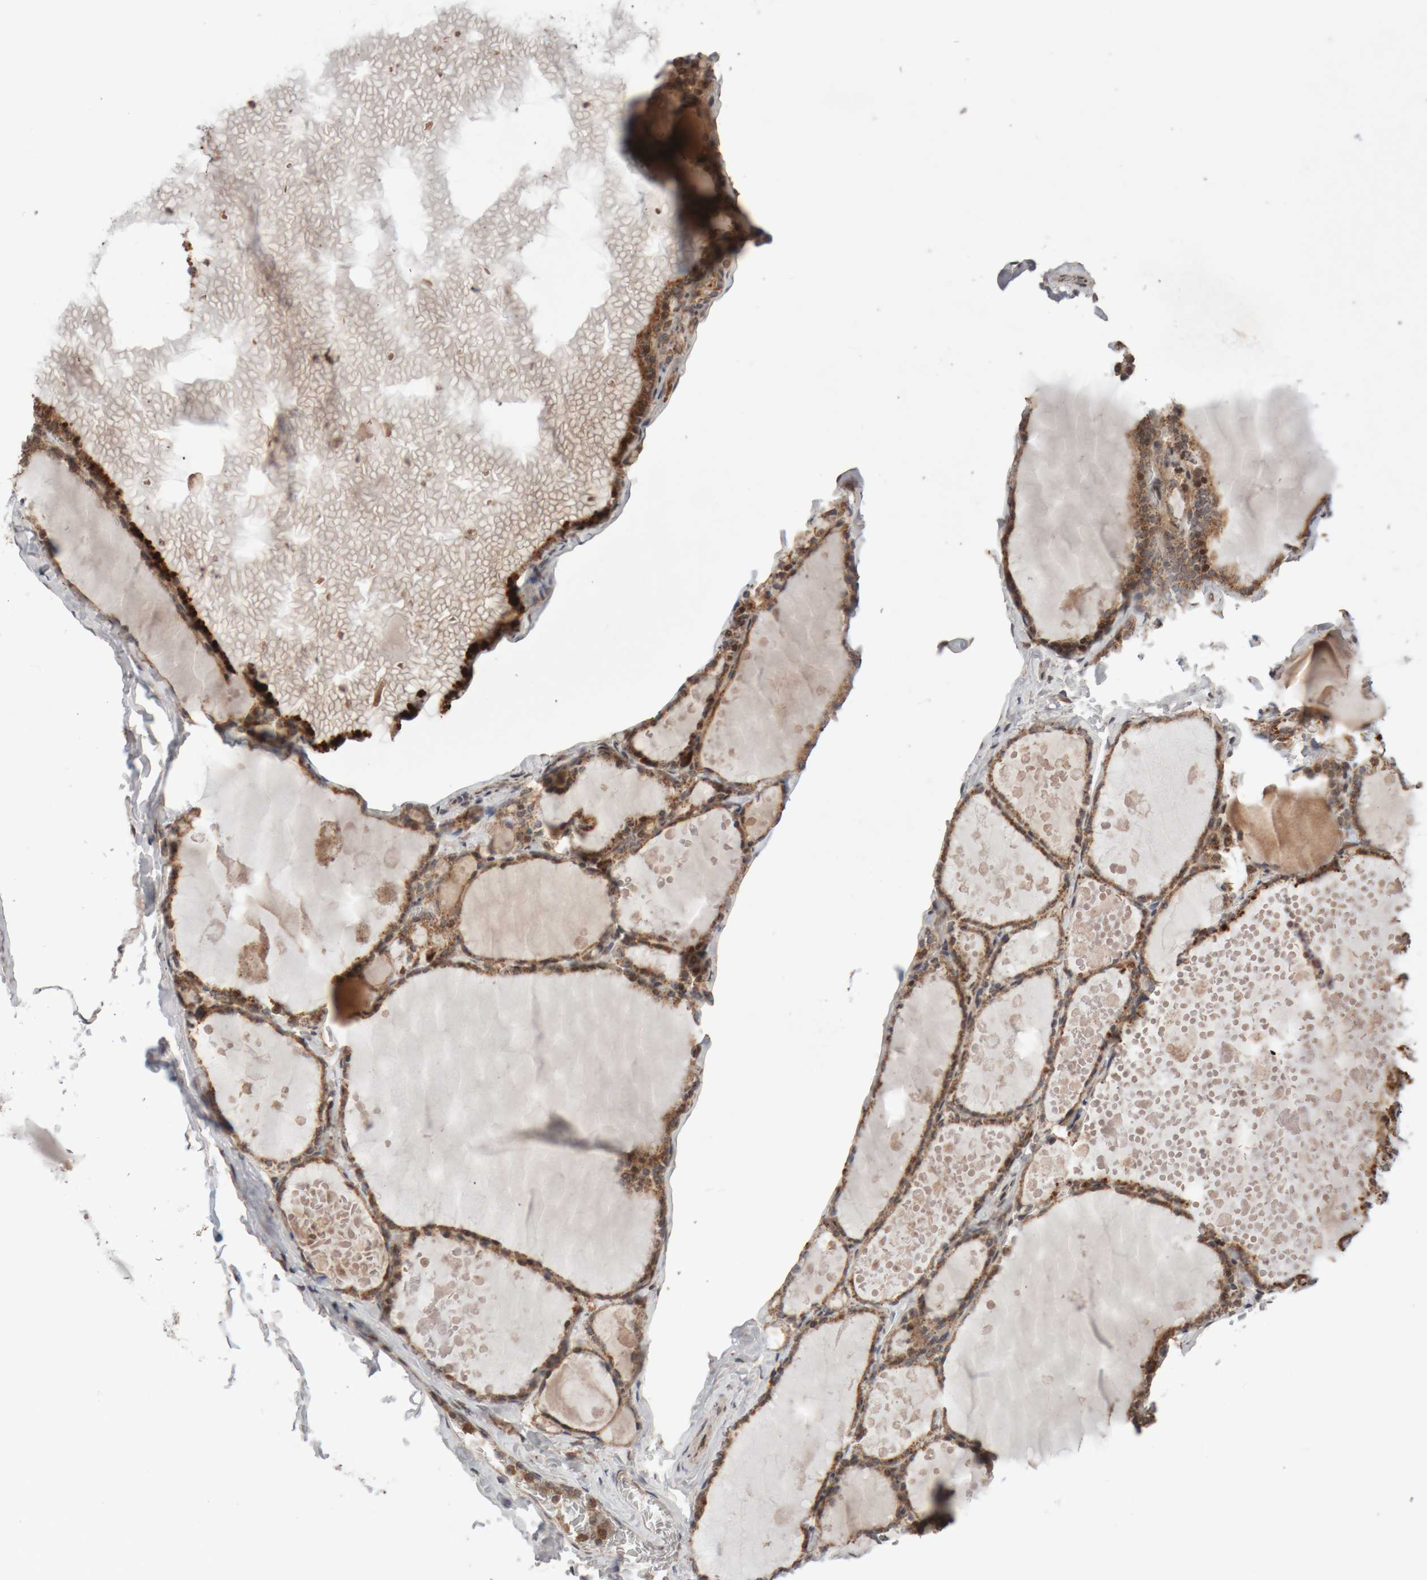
{"staining": {"intensity": "moderate", "quantity": ">75%", "location": "cytoplasmic/membranous"}, "tissue": "thyroid gland", "cell_type": "Glandular cells", "image_type": "normal", "snomed": [{"axis": "morphology", "description": "Normal tissue, NOS"}, {"axis": "topography", "description": "Thyroid gland"}], "caption": "The micrograph displays immunohistochemical staining of normal thyroid gland. There is moderate cytoplasmic/membranous positivity is present in approximately >75% of glandular cells.", "gene": "KIF21B", "patient": {"sex": "male", "age": 56}}